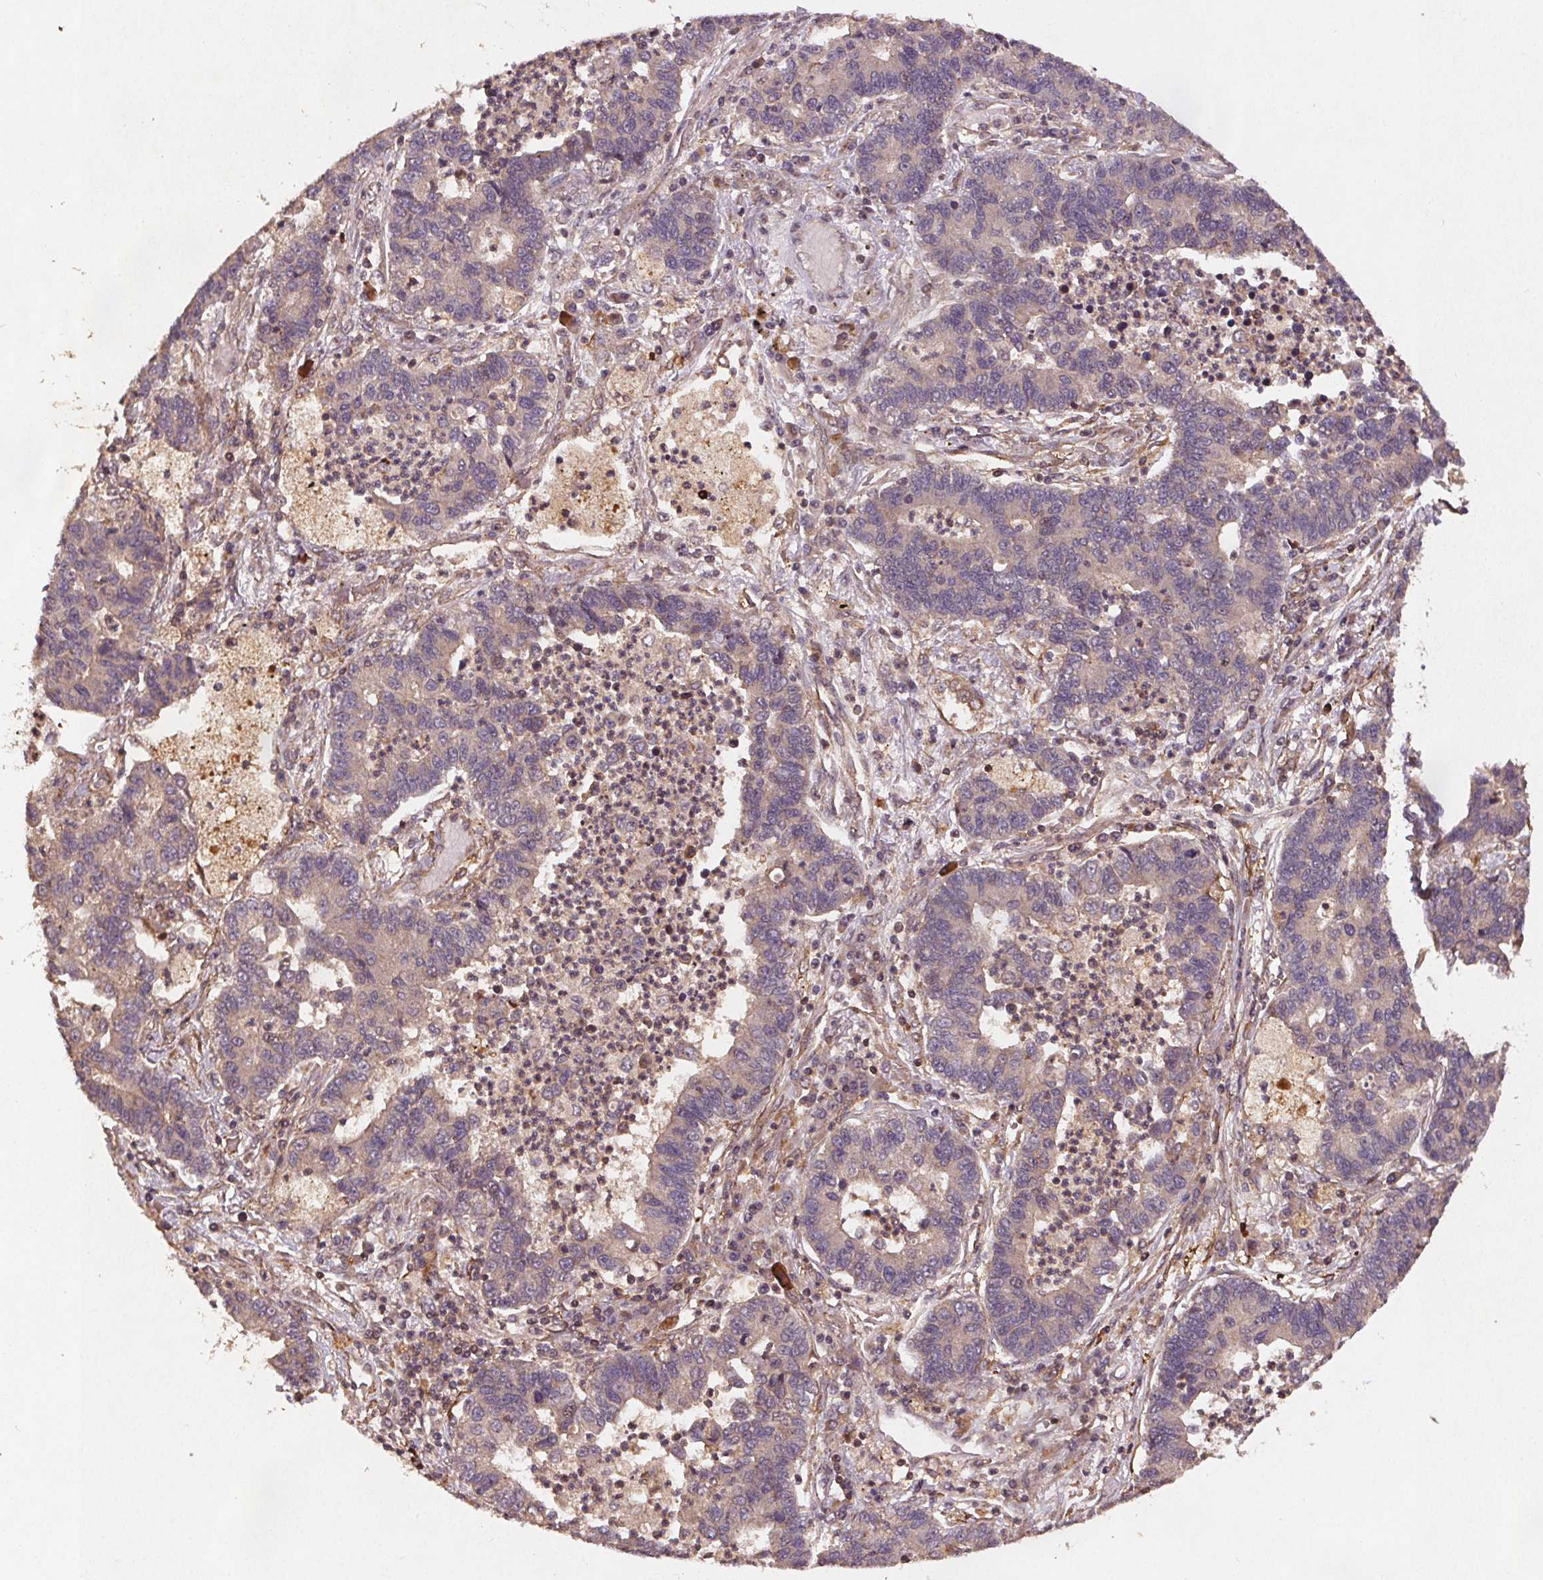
{"staining": {"intensity": "weak", "quantity": "<25%", "location": "cytoplasmic/membranous"}, "tissue": "lung cancer", "cell_type": "Tumor cells", "image_type": "cancer", "snomed": [{"axis": "morphology", "description": "Adenocarcinoma, NOS"}, {"axis": "topography", "description": "Lung"}], "caption": "Immunohistochemistry (IHC) of human lung cancer (adenocarcinoma) reveals no expression in tumor cells. (DAB immunohistochemistry (IHC) with hematoxylin counter stain).", "gene": "SEC14L2", "patient": {"sex": "female", "age": 57}}